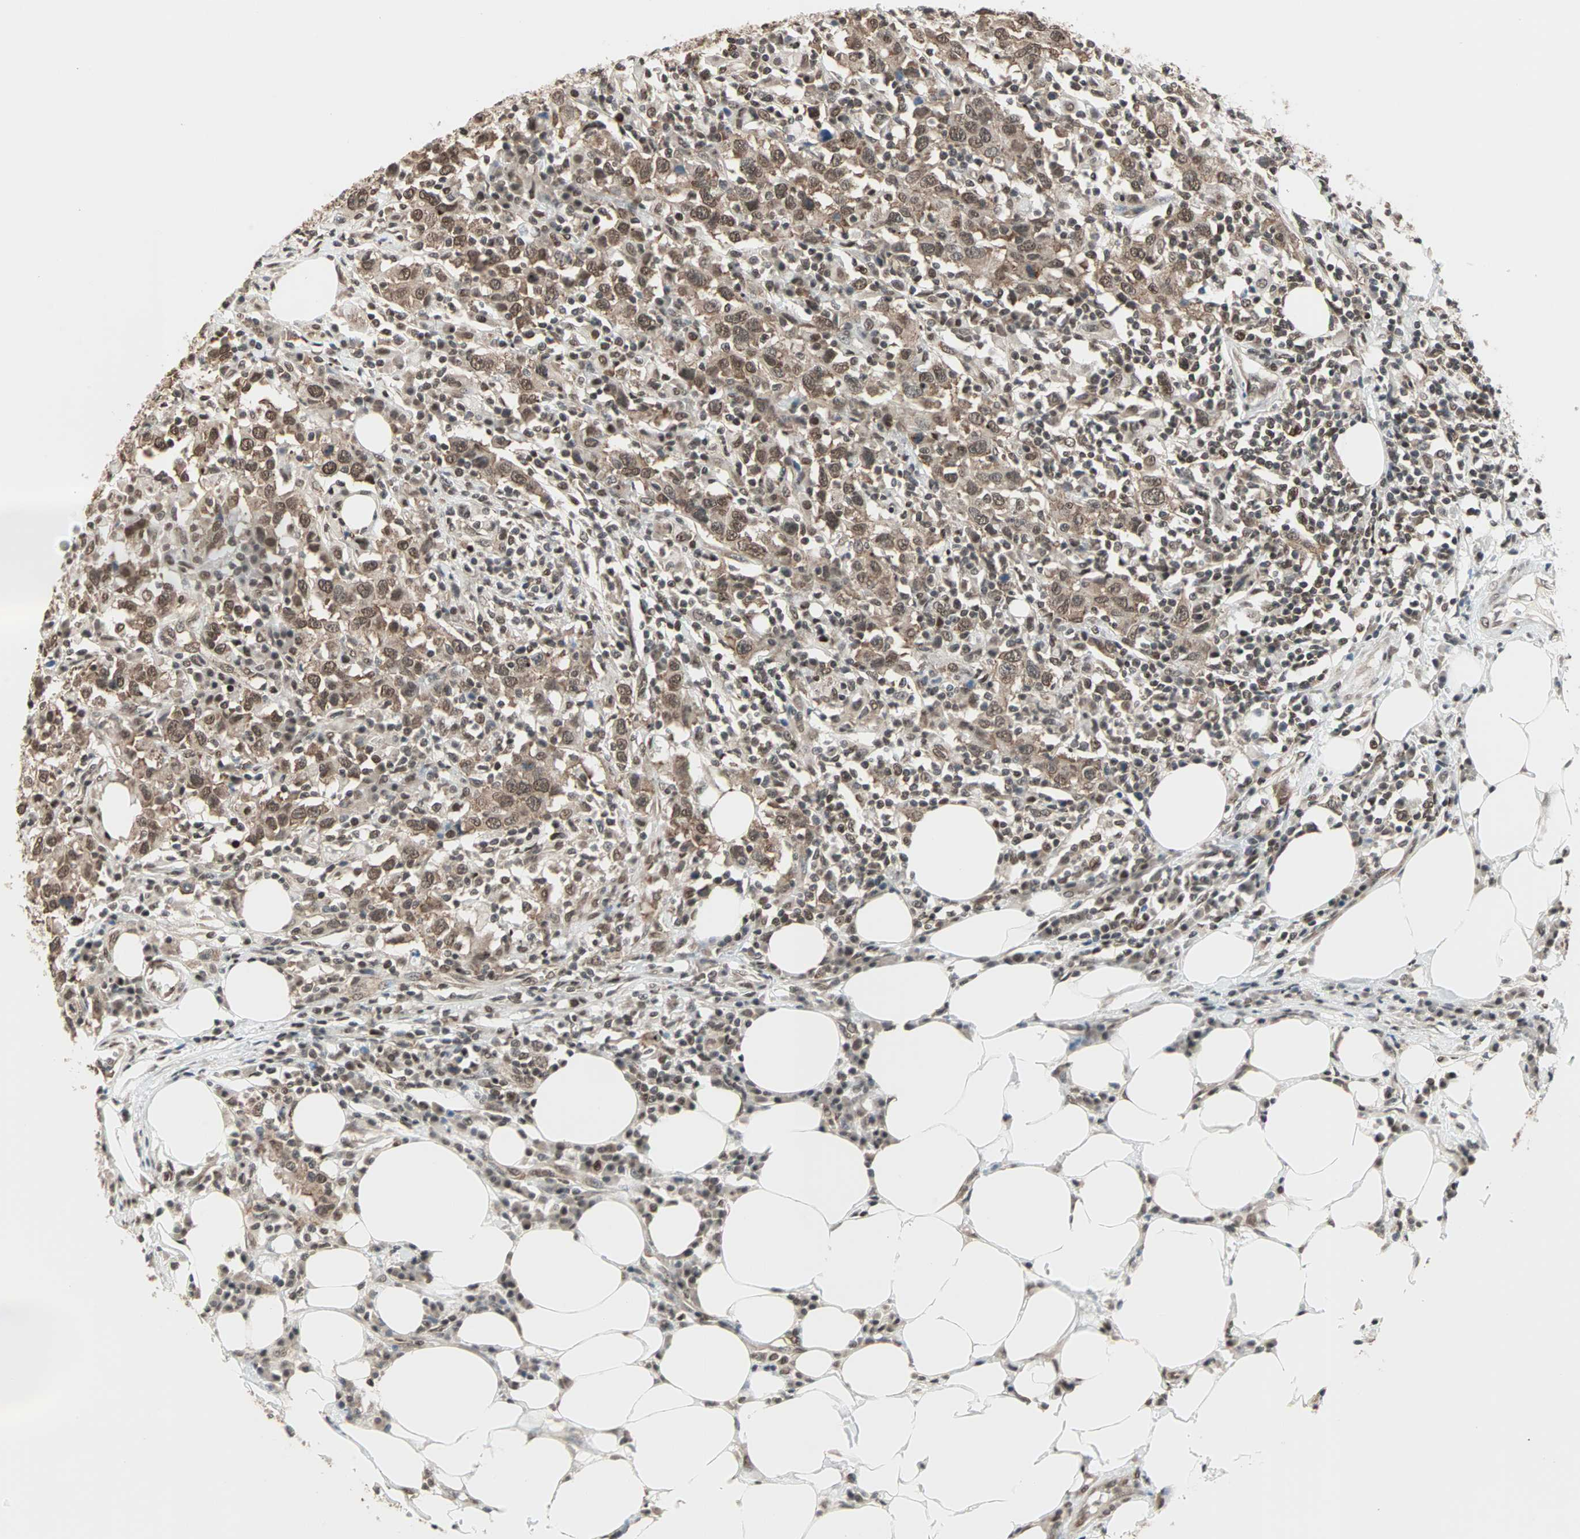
{"staining": {"intensity": "moderate", "quantity": ">75%", "location": "cytoplasmic/membranous,nuclear"}, "tissue": "urothelial cancer", "cell_type": "Tumor cells", "image_type": "cancer", "snomed": [{"axis": "morphology", "description": "Urothelial carcinoma, High grade"}, {"axis": "topography", "description": "Urinary bladder"}], "caption": "Immunohistochemistry (IHC) (DAB) staining of human urothelial cancer demonstrates moderate cytoplasmic/membranous and nuclear protein positivity in about >75% of tumor cells.", "gene": "DAZAP1", "patient": {"sex": "male", "age": 61}}